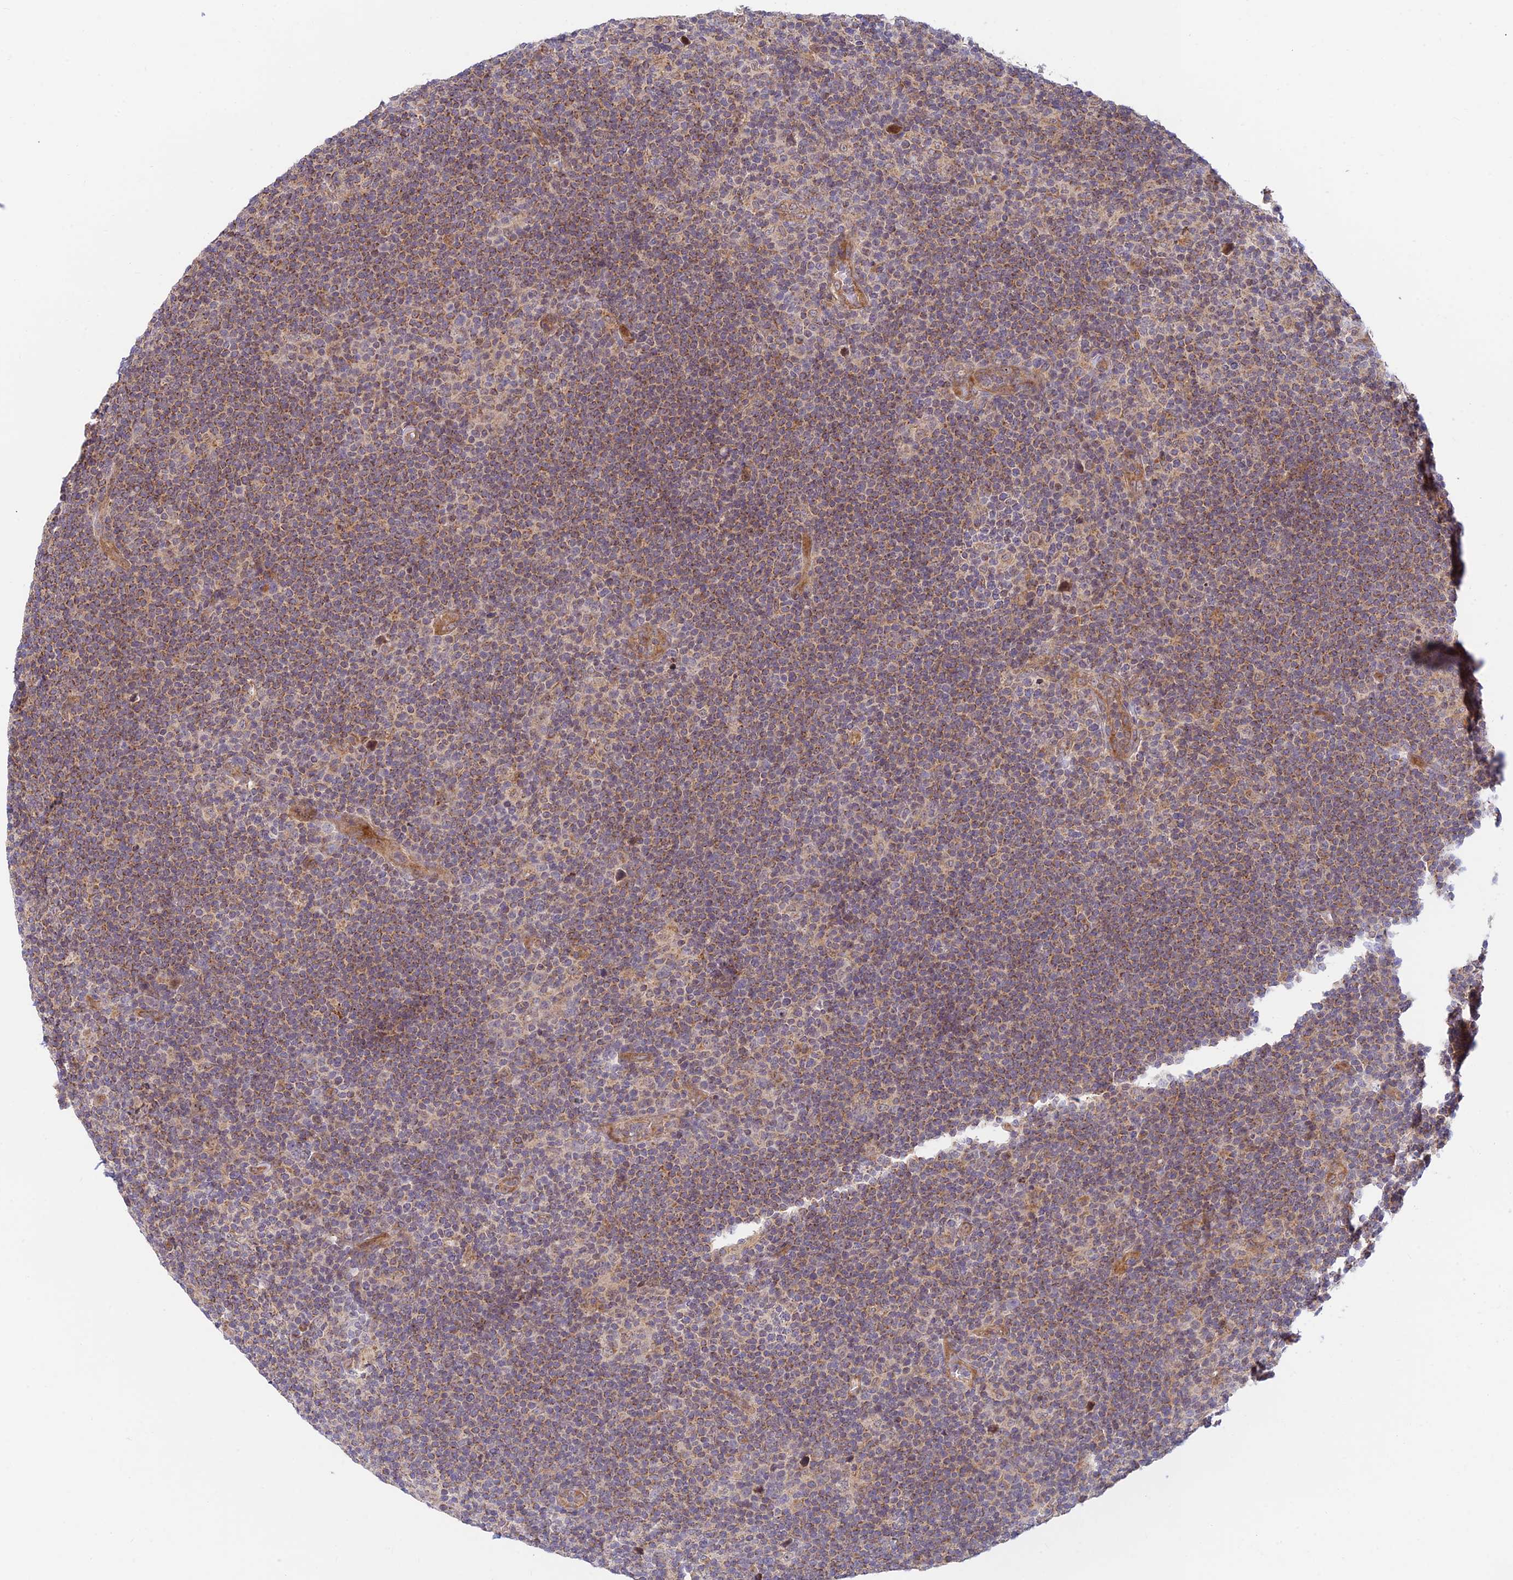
{"staining": {"intensity": "weak", "quantity": "25%-75%", "location": "cytoplasmic/membranous"}, "tissue": "lymphoma", "cell_type": "Tumor cells", "image_type": "cancer", "snomed": [{"axis": "morphology", "description": "Hodgkin's disease, NOS"}, {"axis": "topography", "description": "Lymph node"}], "caption": "Human lymphoma stained with a brown dye displays weak cytoplasmic/membranous positive positivity in approximately 25%-75% of tumor cells.", "gene": "HOOK2", "patient": {"sex": "female", "age": 57}}